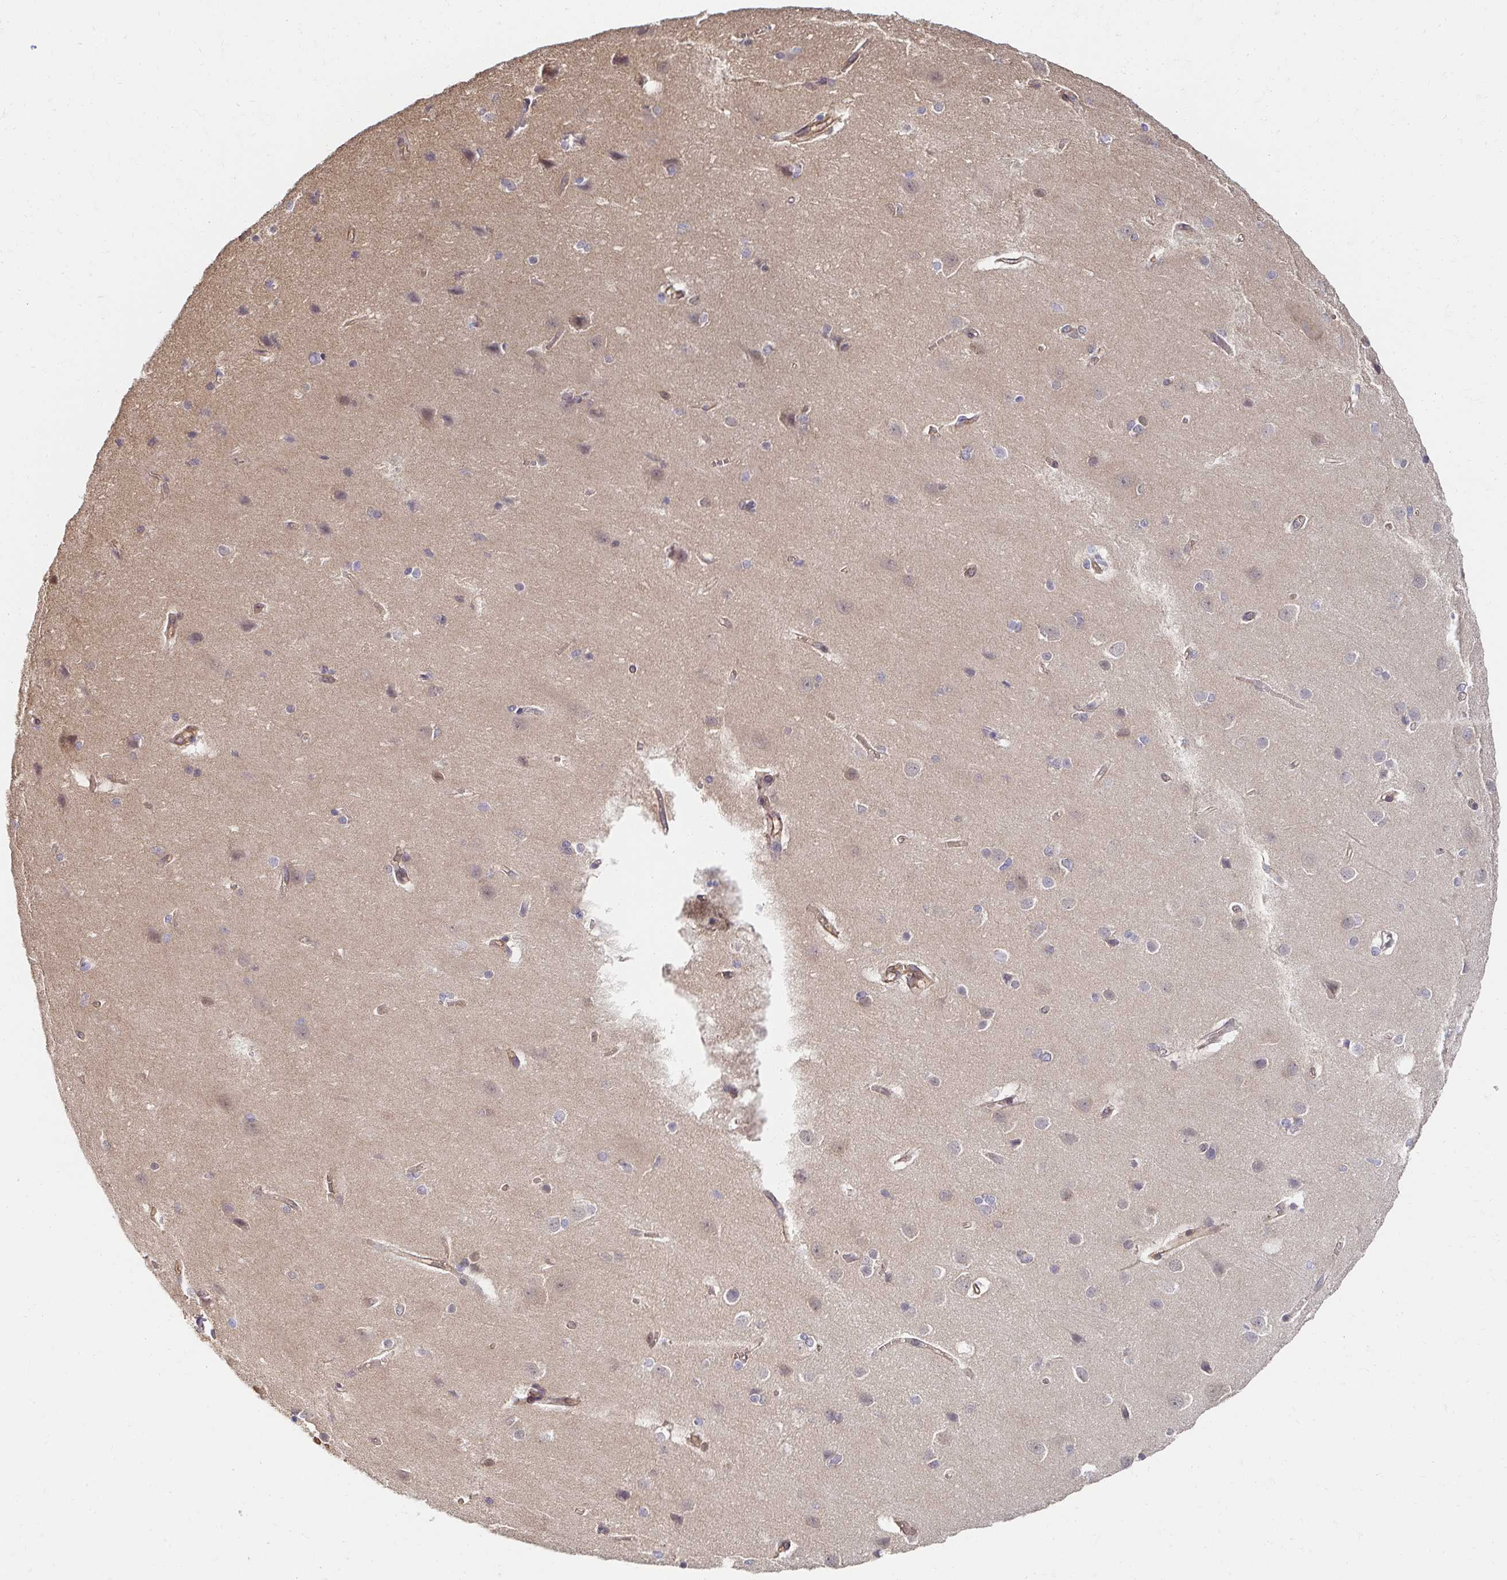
{"staining": {"intensity": "moderate", "quantity": "25%-75%", "location": "cytoplasmic/membranous"}, "tissue": "cerebral cortex", "cell_type": "Endothelial cells", "image_type": "normal", "snomed": [{"axis": "morphology", "description": "Normal tissue, NOS"}, {"axis": "topography", "description": "Cerebral cortex"}], "caption": "Immunohistochemical staining of benign cerebral cortex shows 25%-75% levels of moderate cytoplasmic/membranous protein expression in approximately 25%-75% of endothelial cells.", "gene": "CTTN", "patient": {"sex": "male", "age": 37}}